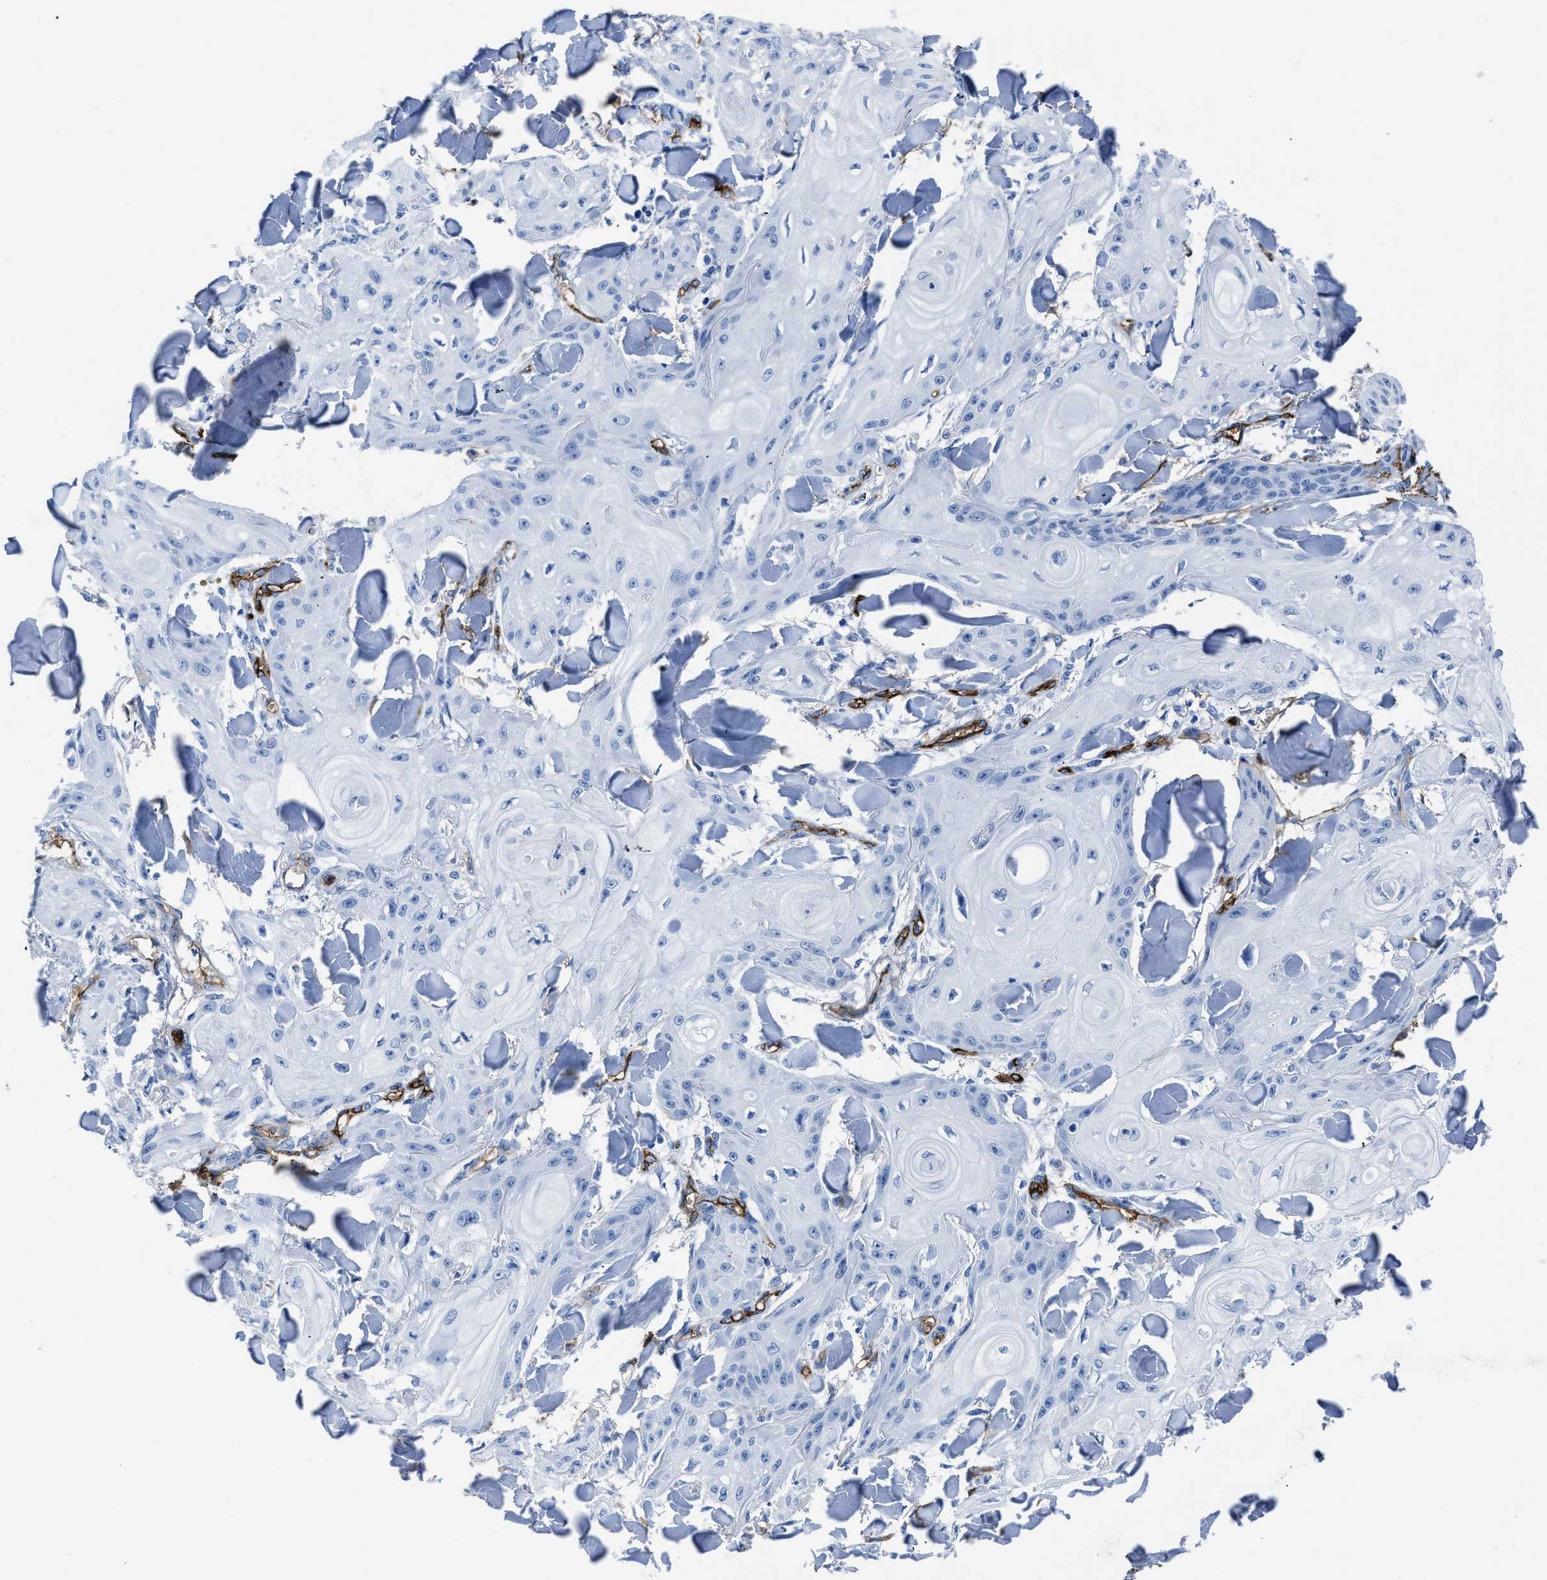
{"staining": {"intensity": "negative", "quantity": "none", "location": "none"}, "tissue": "skin cancer", "cell_type": "Tumor cells", "image_type": "cancer", "snomed": [{"axis": "morphology", "description": "Squamous cell carcinoma, NOS"}, {"axis": "topography", "description": "Skin"}], "caption": "DAB (3,3'-diaminobenzidine) immunohistochemical staining of human squamous cell carcinoma (skin) shows no significant expression in tumor cells.", "gene": "AQP1", "patient": {"sex": "male", "age": 74}}